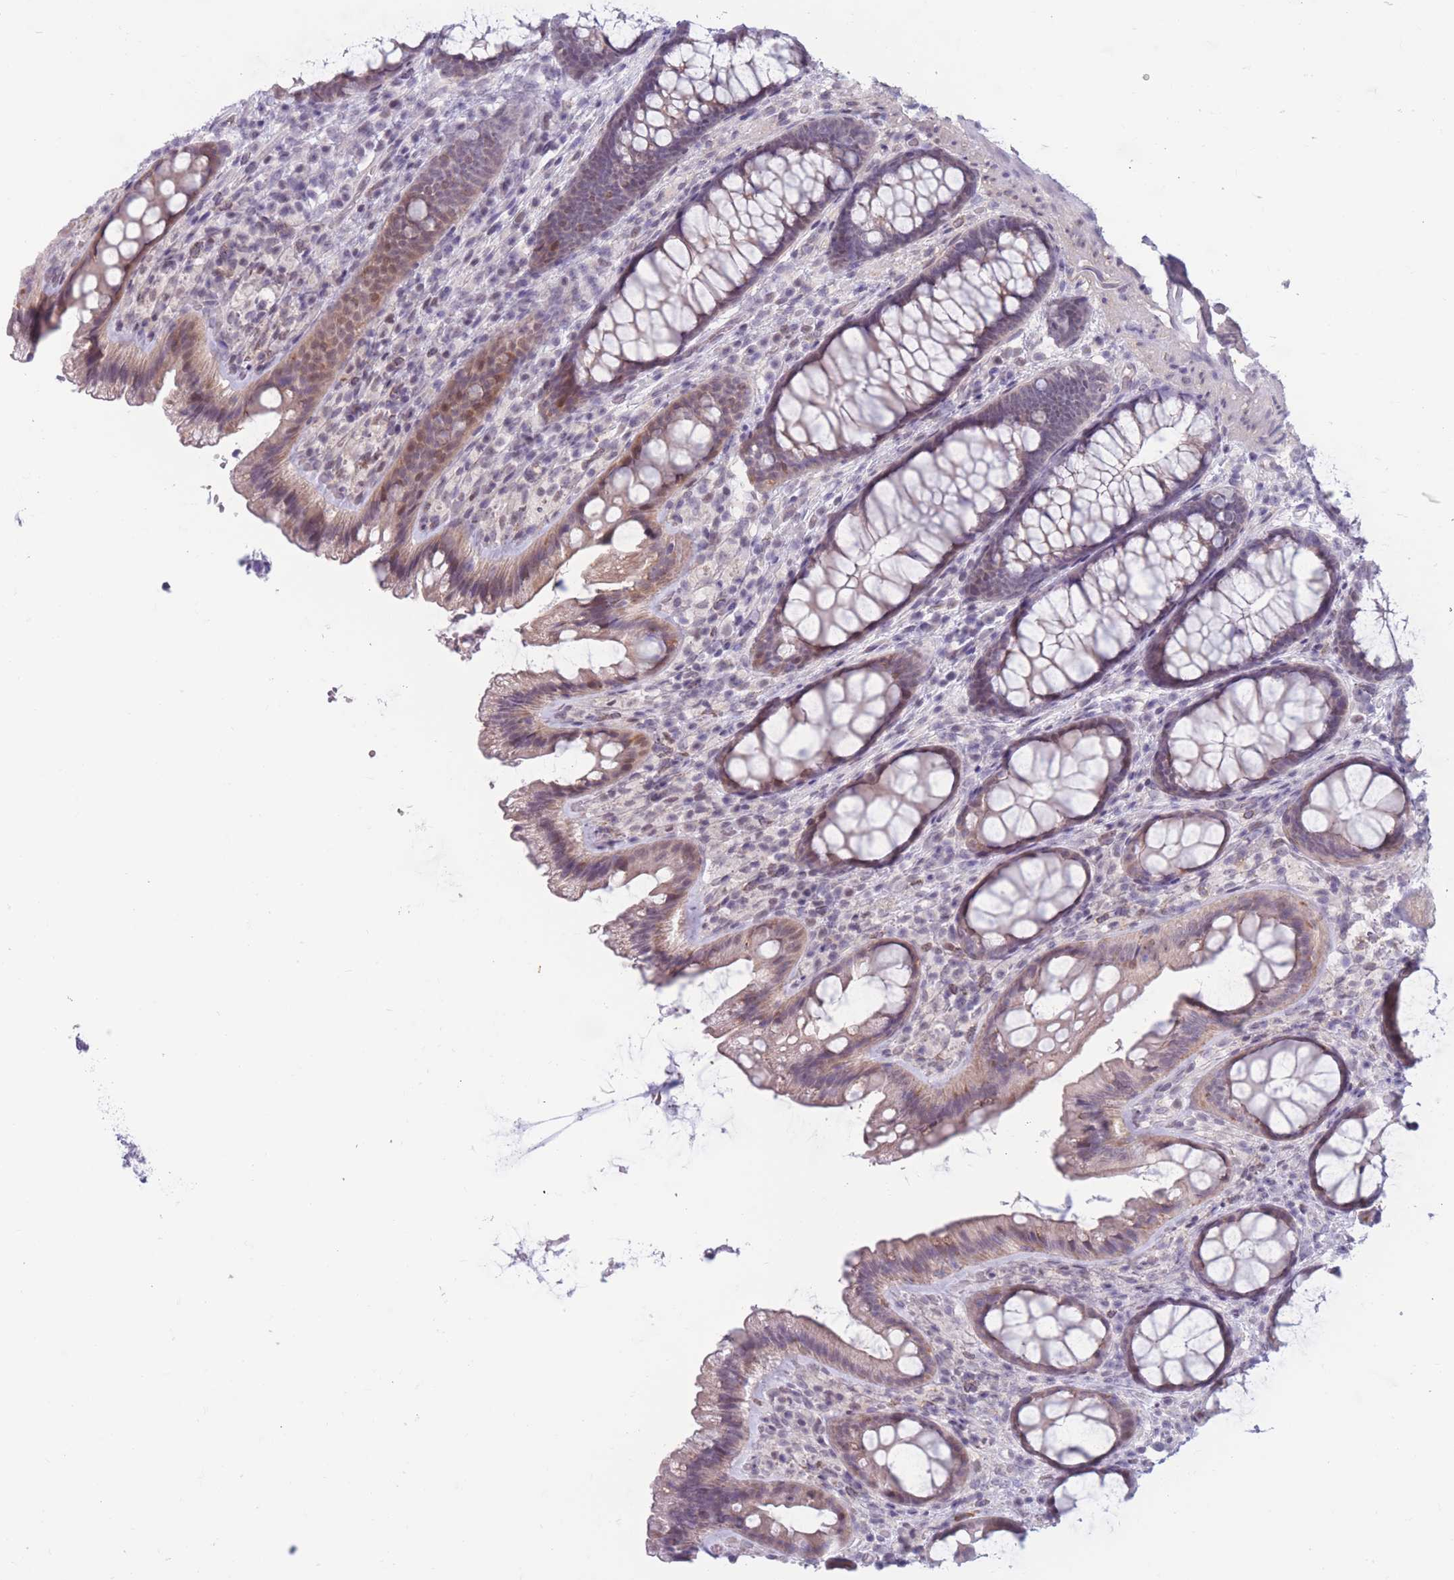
{"staining": {"intensity": "negative", "quantity": "none", "location": "none"}, "tissue": "colon", "cell_type": "Endothelial cells", "image_type": "normal", "snomed": [{"axis": "morphology", "description": "Normal tissue, NOS"}, {"axis": "topography", "description": "Colon"}], "caption": "Immunohistochemistry (IHC) of benign human colon exhibits no staining in endothelial cells. Nuclei are stained in blue.", "gene": "PODXL", "patient": {"sex": "male", "age": 46}}